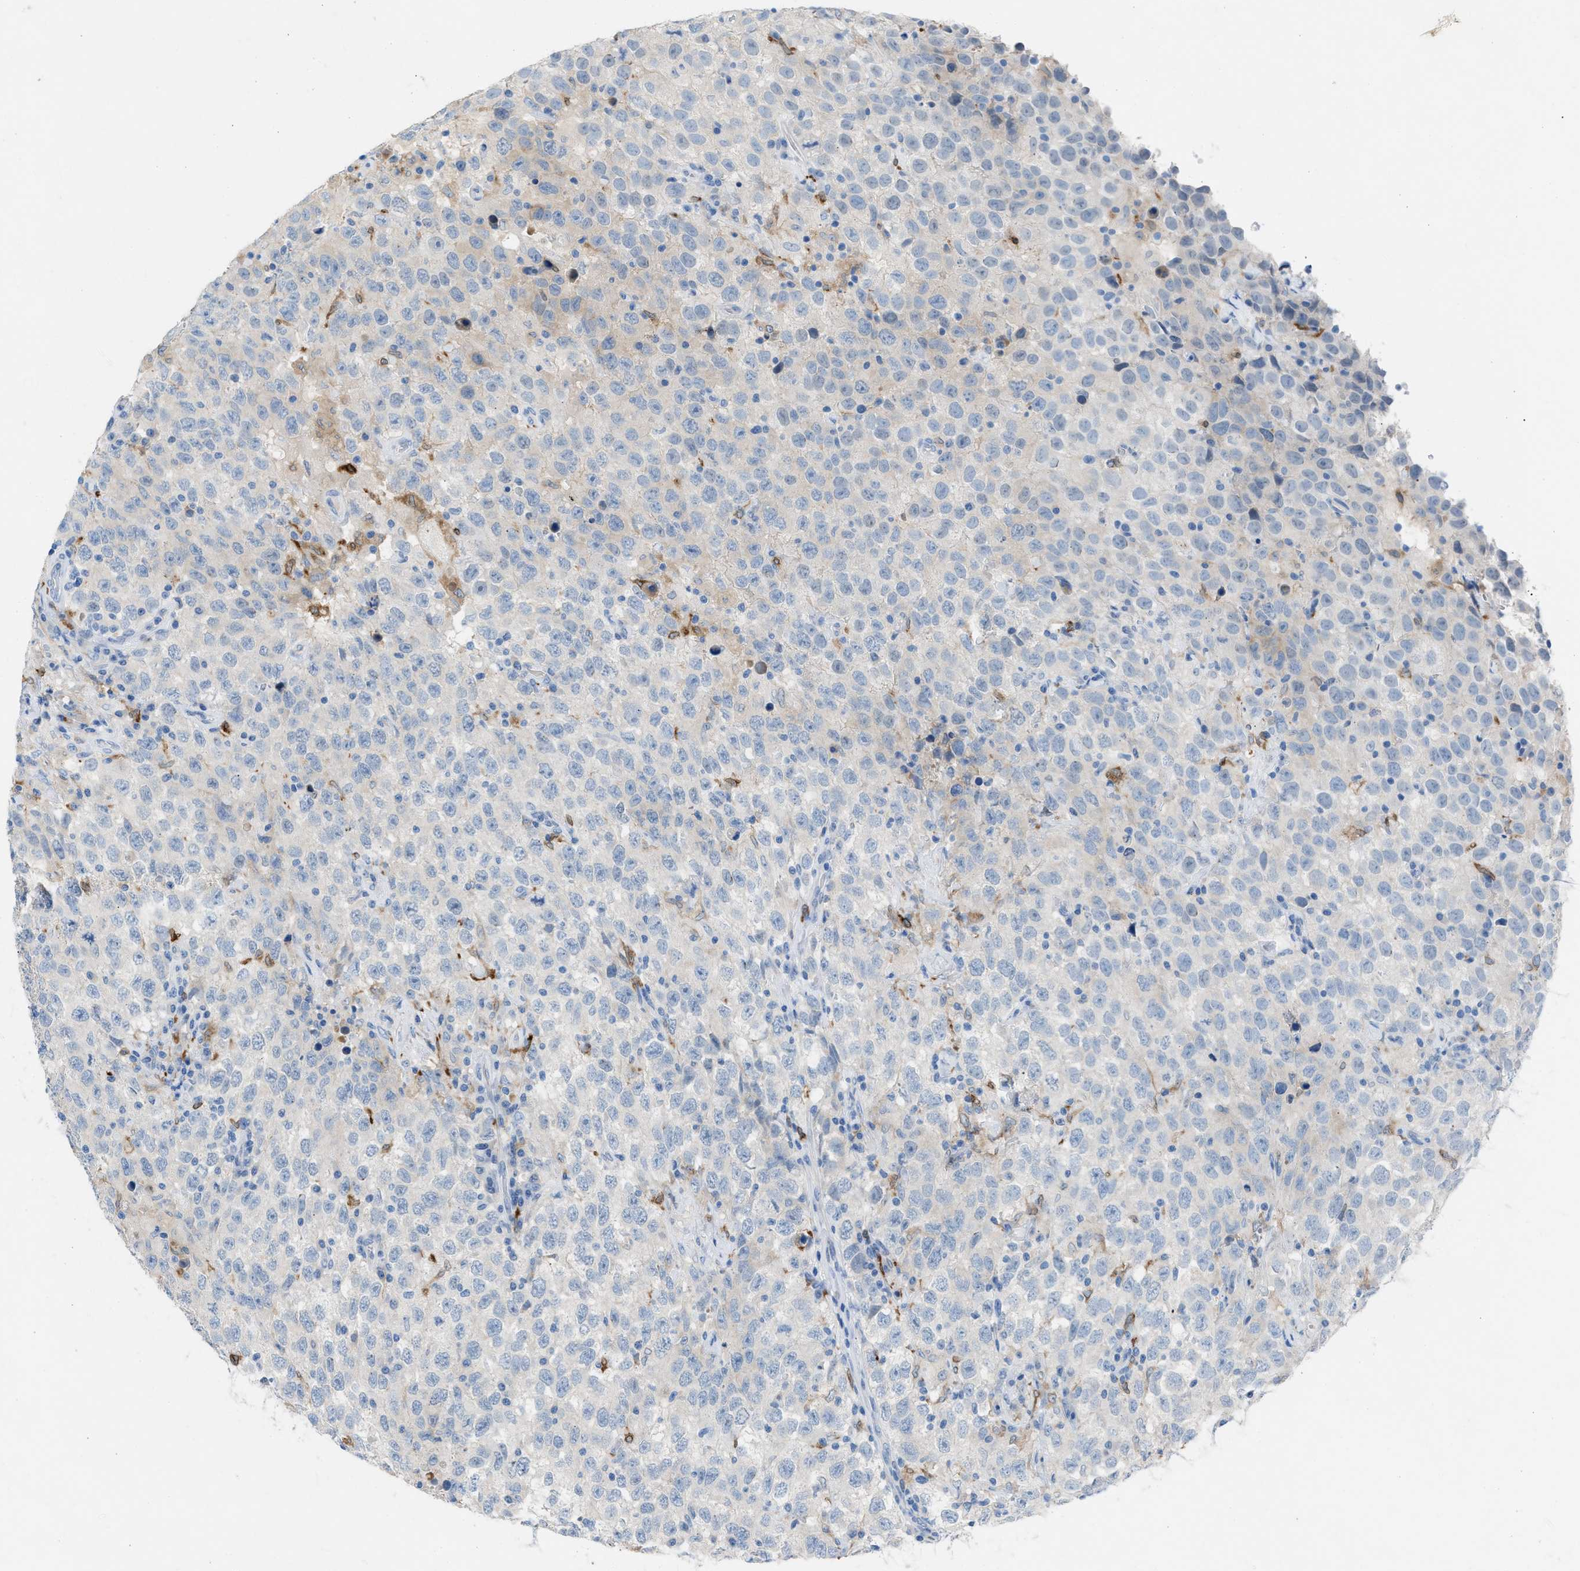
{"staining": {"intensity": "negative", "quantity": "none", "location": "none"}, "tissue": "testis cancer", "cell_type": "Tumor cells", "image_type": "cancer", "snomed": [{"axis": "morphology", "description": "Seminoma, NOS"}, {"axis": "topography", "description": "Testis"}], "caption": "Image shows no significant protein staining in tumor cells of testis seminoma.", "gene": "CLEC10A", "patient": {"sex": "male", "age": 41}}